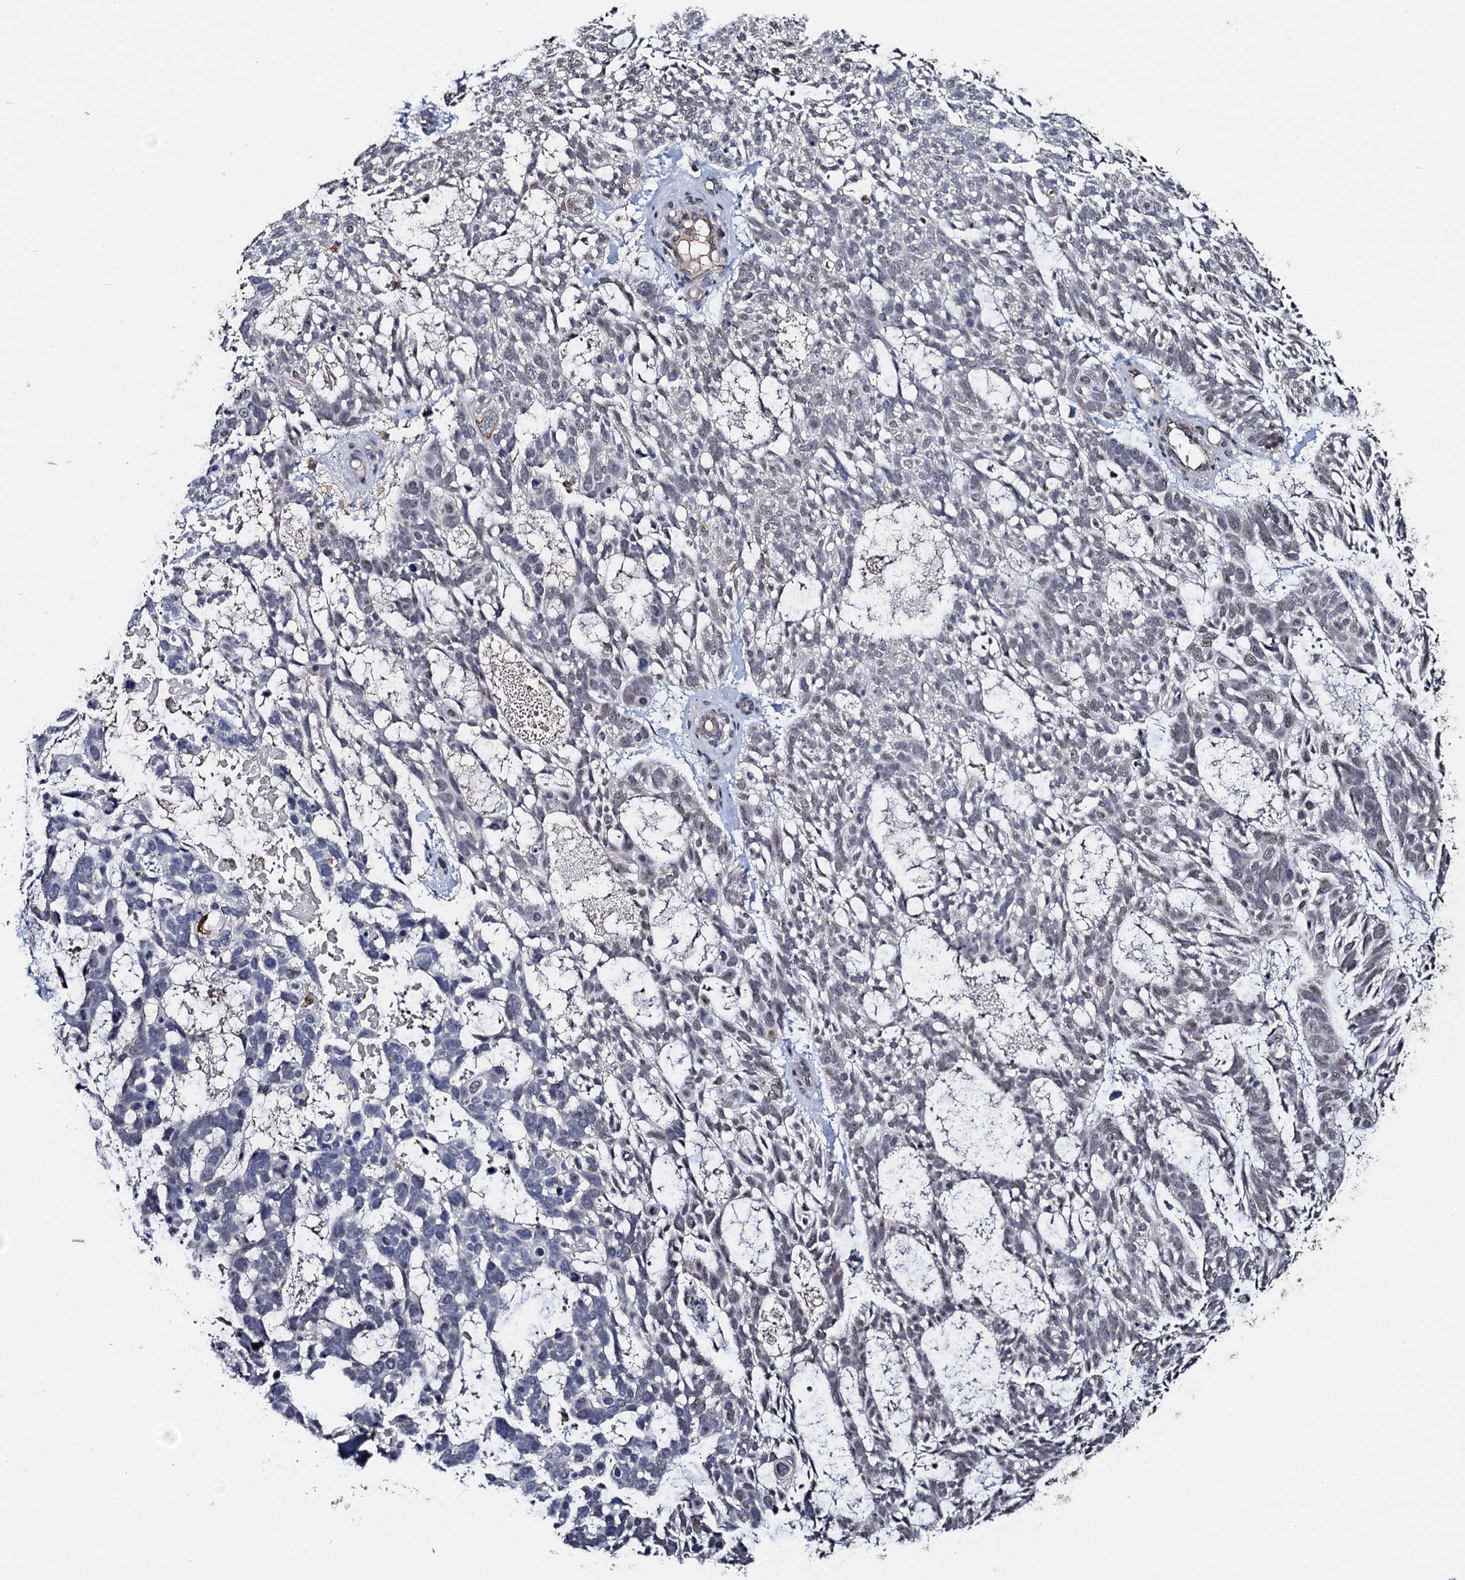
{"staining": {"intensity": "negative", "quantity": "none", "location": "none"}, "tissue": "skin cancer", "cell_type": "Tumor cells", "image_type": "cancer", "snomed": [{"axis": "morphology", "description": "Basal cell carcinoma"}, {"axis": "topography", "description": "Skin"}], "caption": "Immunohistochemistry (IHC) photomicrograph of human skin cancer stained for a protein (brown), which shows no expression in tumor cells.", "gene": "PPTC7", "patient": {"sex": "male", "age": 88}}